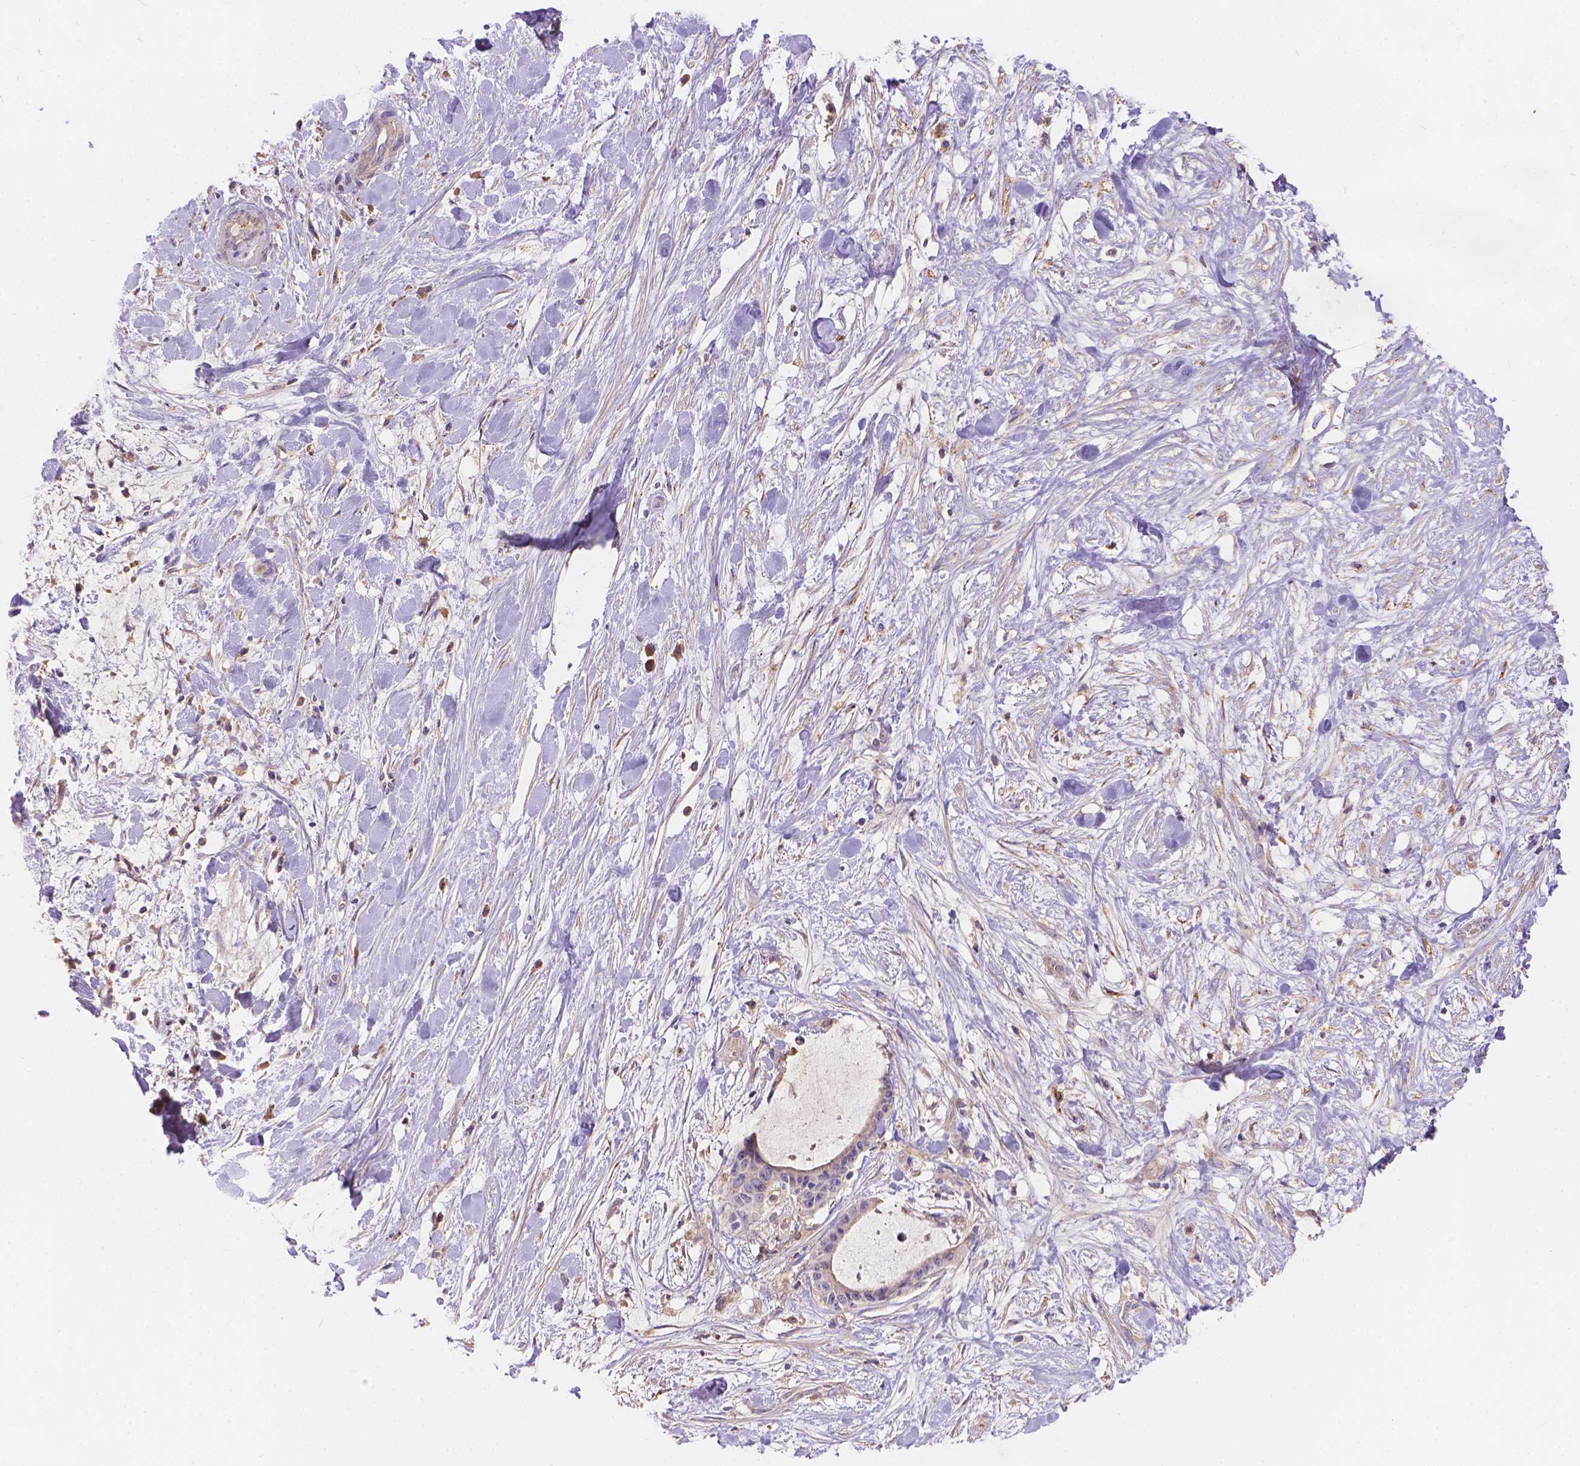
{"staining": {"intensity": "negative", "quantity": "none", "location": "none"}, "tissue": "liver cancer", "cell_type": "Tumor cells", "image_type": "cancer", "snomed": [{"axis": "morphology", "description": "Cholangiocarcinoma"}, {"axis": "topography", "description": "Liver"}], "caption": "Protein analysis of liver cancer (cholangiocarcinoma) reveals no significant expression in tumor cells.", "gene": "CDK10", "patient": {"sex": "female", "age": 73}}